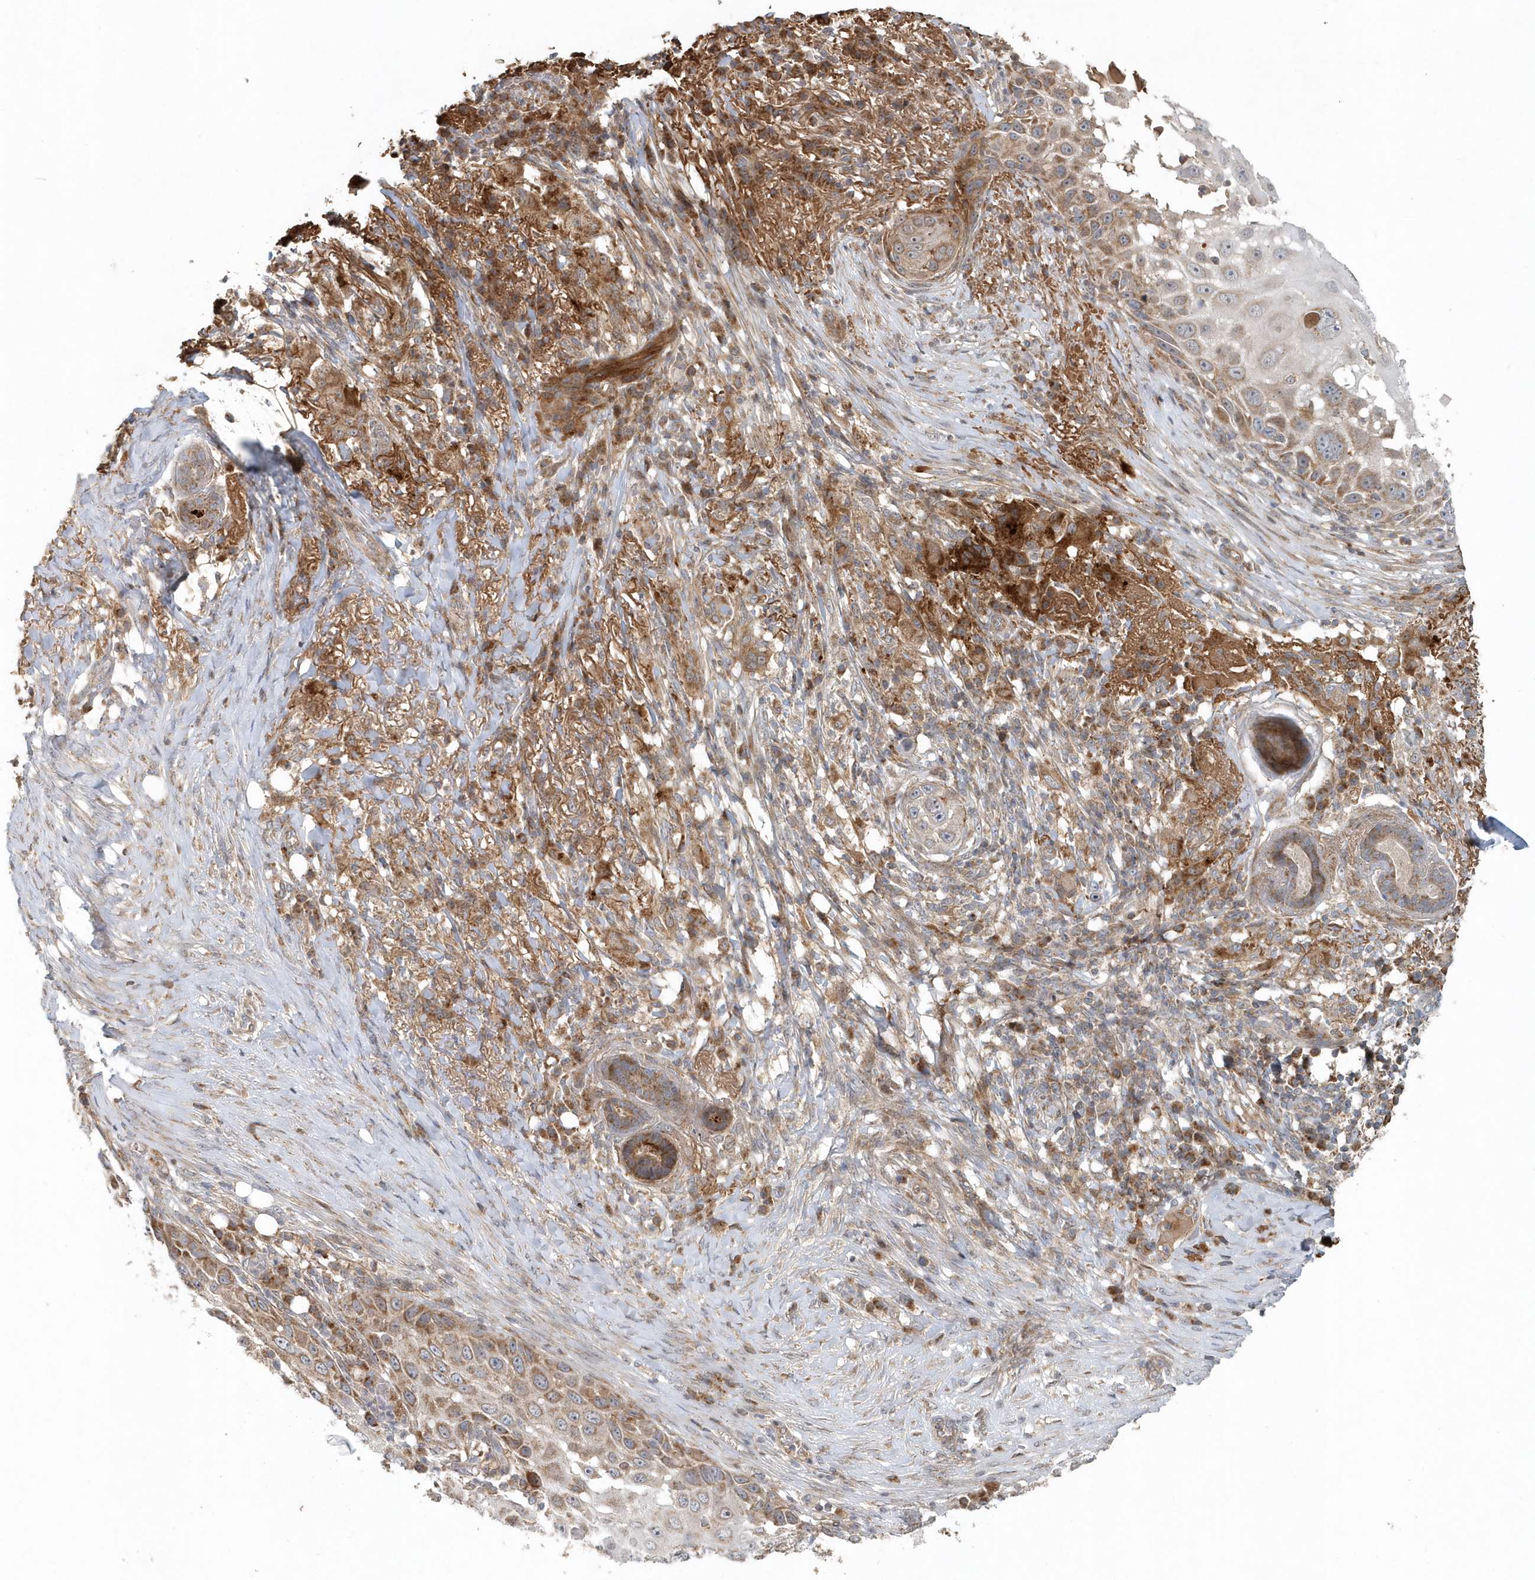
{"staining": {"intensity": "moderate", "quantity": ">75%", "location": "cytoplasmic/membranous"}, "tissue": "skin cancer", "cell_type": "Tumor cells", "image_type": "cancer", "snomed": [{"axis": "morphology", "description": "Squamous cell carcinoma, NOS"}, {"axis": "topography", "description": "Skin"}], "caption": "Protein staining shows moderate cytoplasmic/membranous expression in about >75% of tumor cells in skin cancer. (Stains: DAB in brown, nuclei in blue, Microscopy: brightfield microscopy at high magnification).", "gene": "MMUT", "patient": {"sex": "female", "age": 44}}